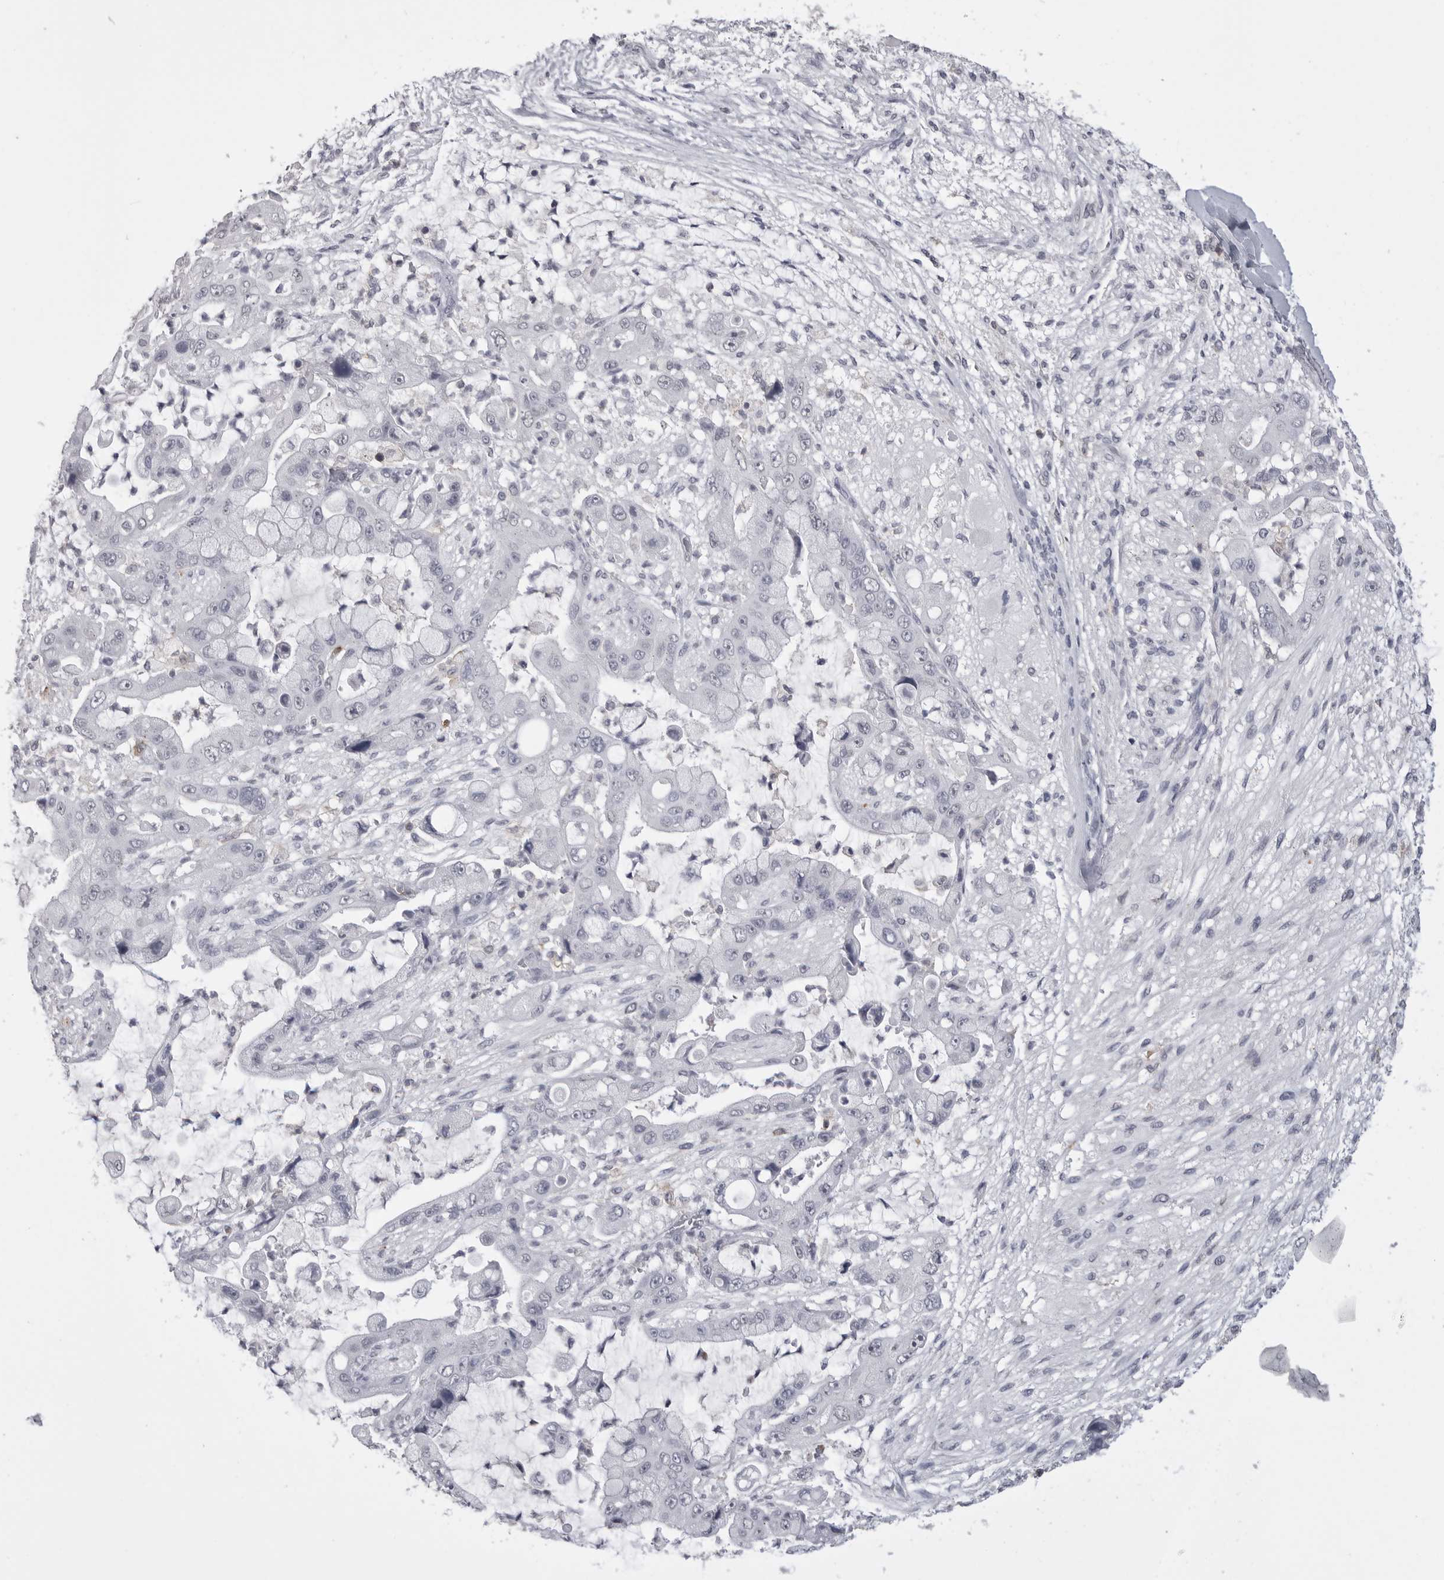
{"staining": {"intensity": "negative", "quantity": "none", "location": "none"}, "tissue": "liver cancer", "cell_type": "Tumor cells", "image_type": "cancer", "snomed": [{"axis": "morphology", "description": "Cholangiocarcinoma"}, {"axis": "topography", "description": "Liver"}], "caption": "A high-resolution micrograph shows immunohistochemistry (IHC) staining of liver cancer, which shows no significant expression in tumor cells.", "gene": "ITGAL", "patient": {"sex": "female", "age": 54}}